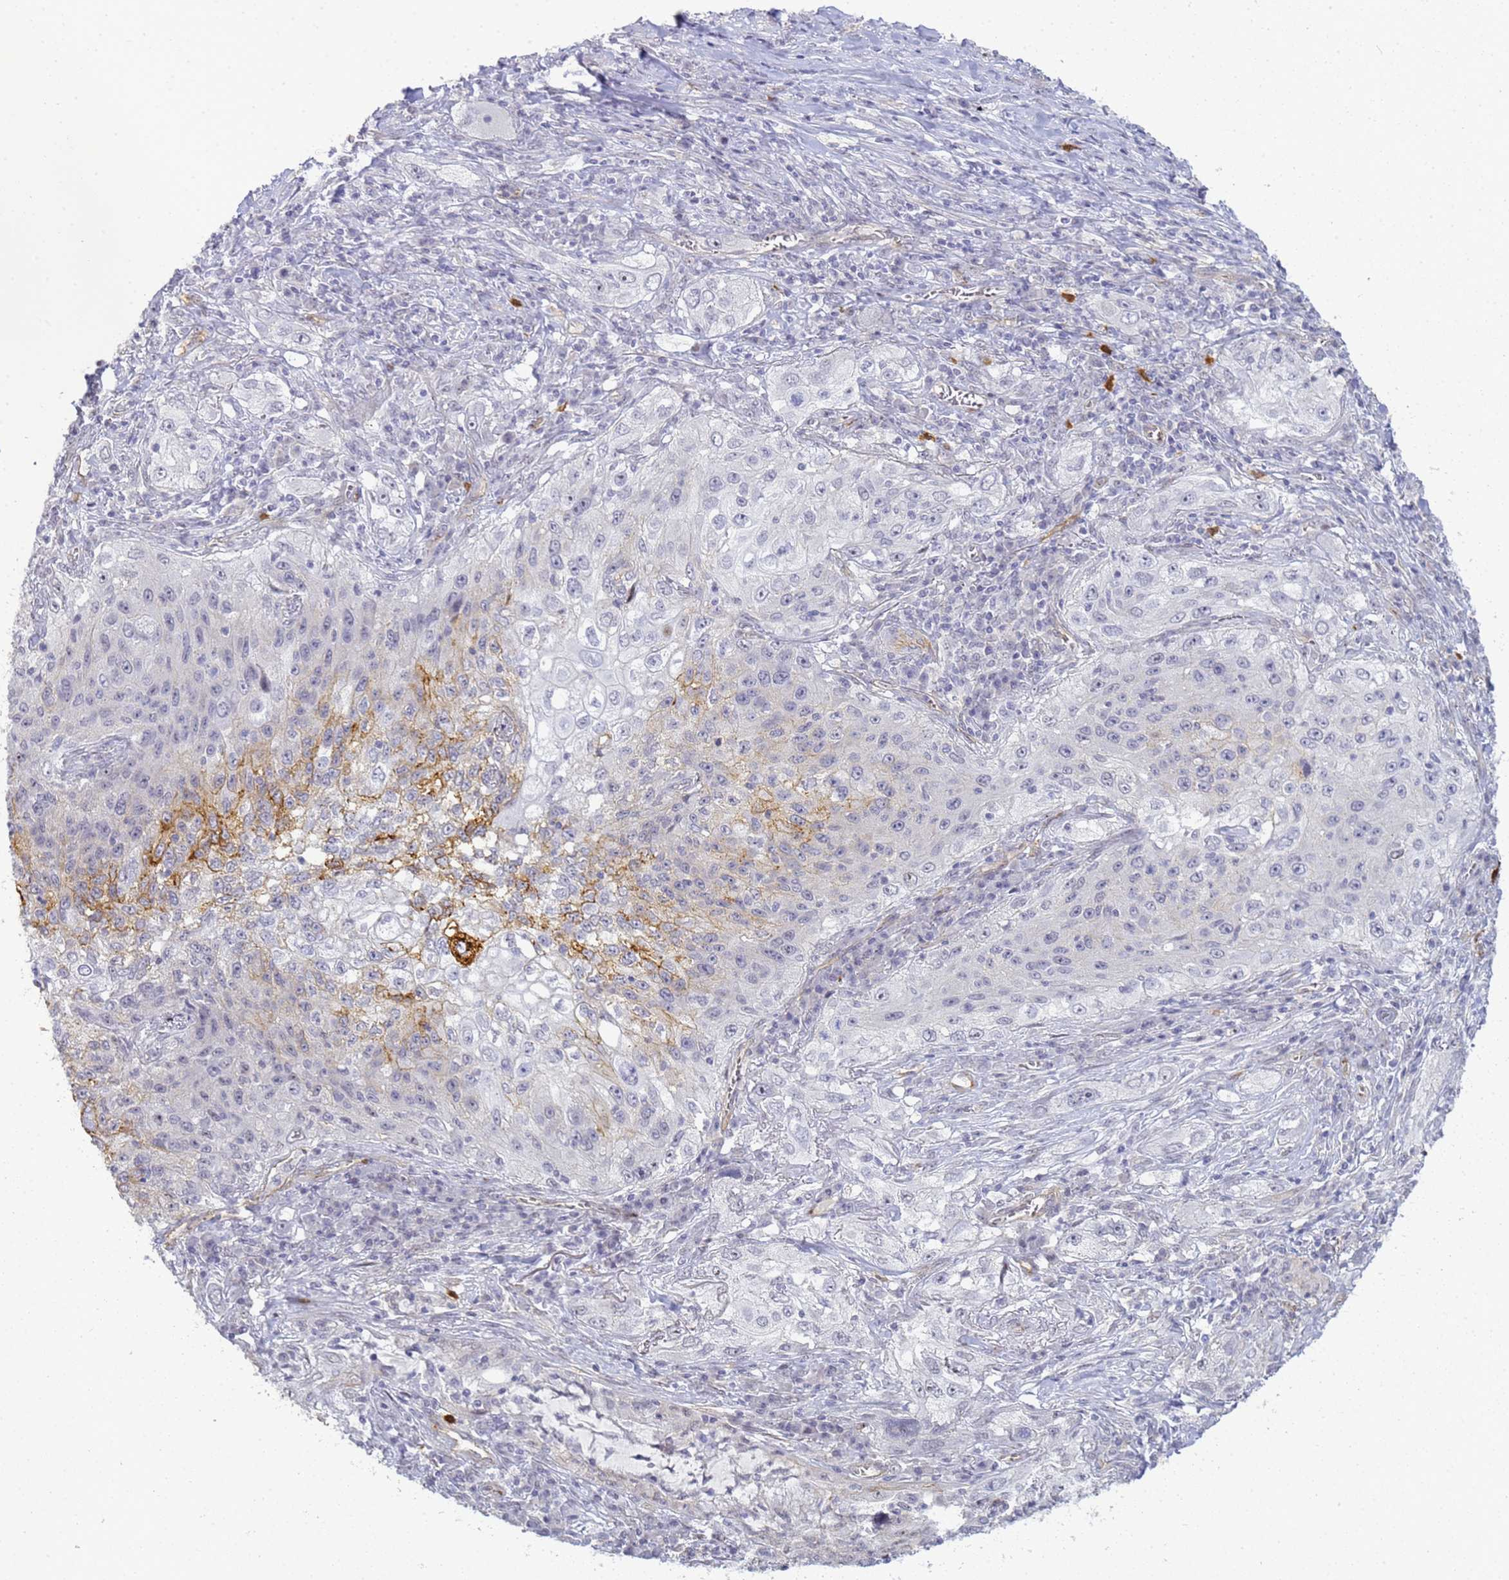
{"staining": {"intensity": "moderate", "quantity": "<25%", "location": "cytoplasmic/membranous"}, "tissue": "lung cancer", "cell_type": "Tumor cells", "image_type": "cancer", "snomed": [{"axis": "morphology", "description": "Squamous cell carcinoma, NOS"}, {"axis": "topography", "description": "Lung"}], "caption": "This histopathology image shows lung cancer stained with immunohistochemistry (IHC) to label a protein in brown. The cytoplasmic/membranous of tumor cells show moderate positivity for the protein. Nuclei are counter-stained blue.", "gene": "GON4L", "patient": {"sex": "female", "age": 69}}